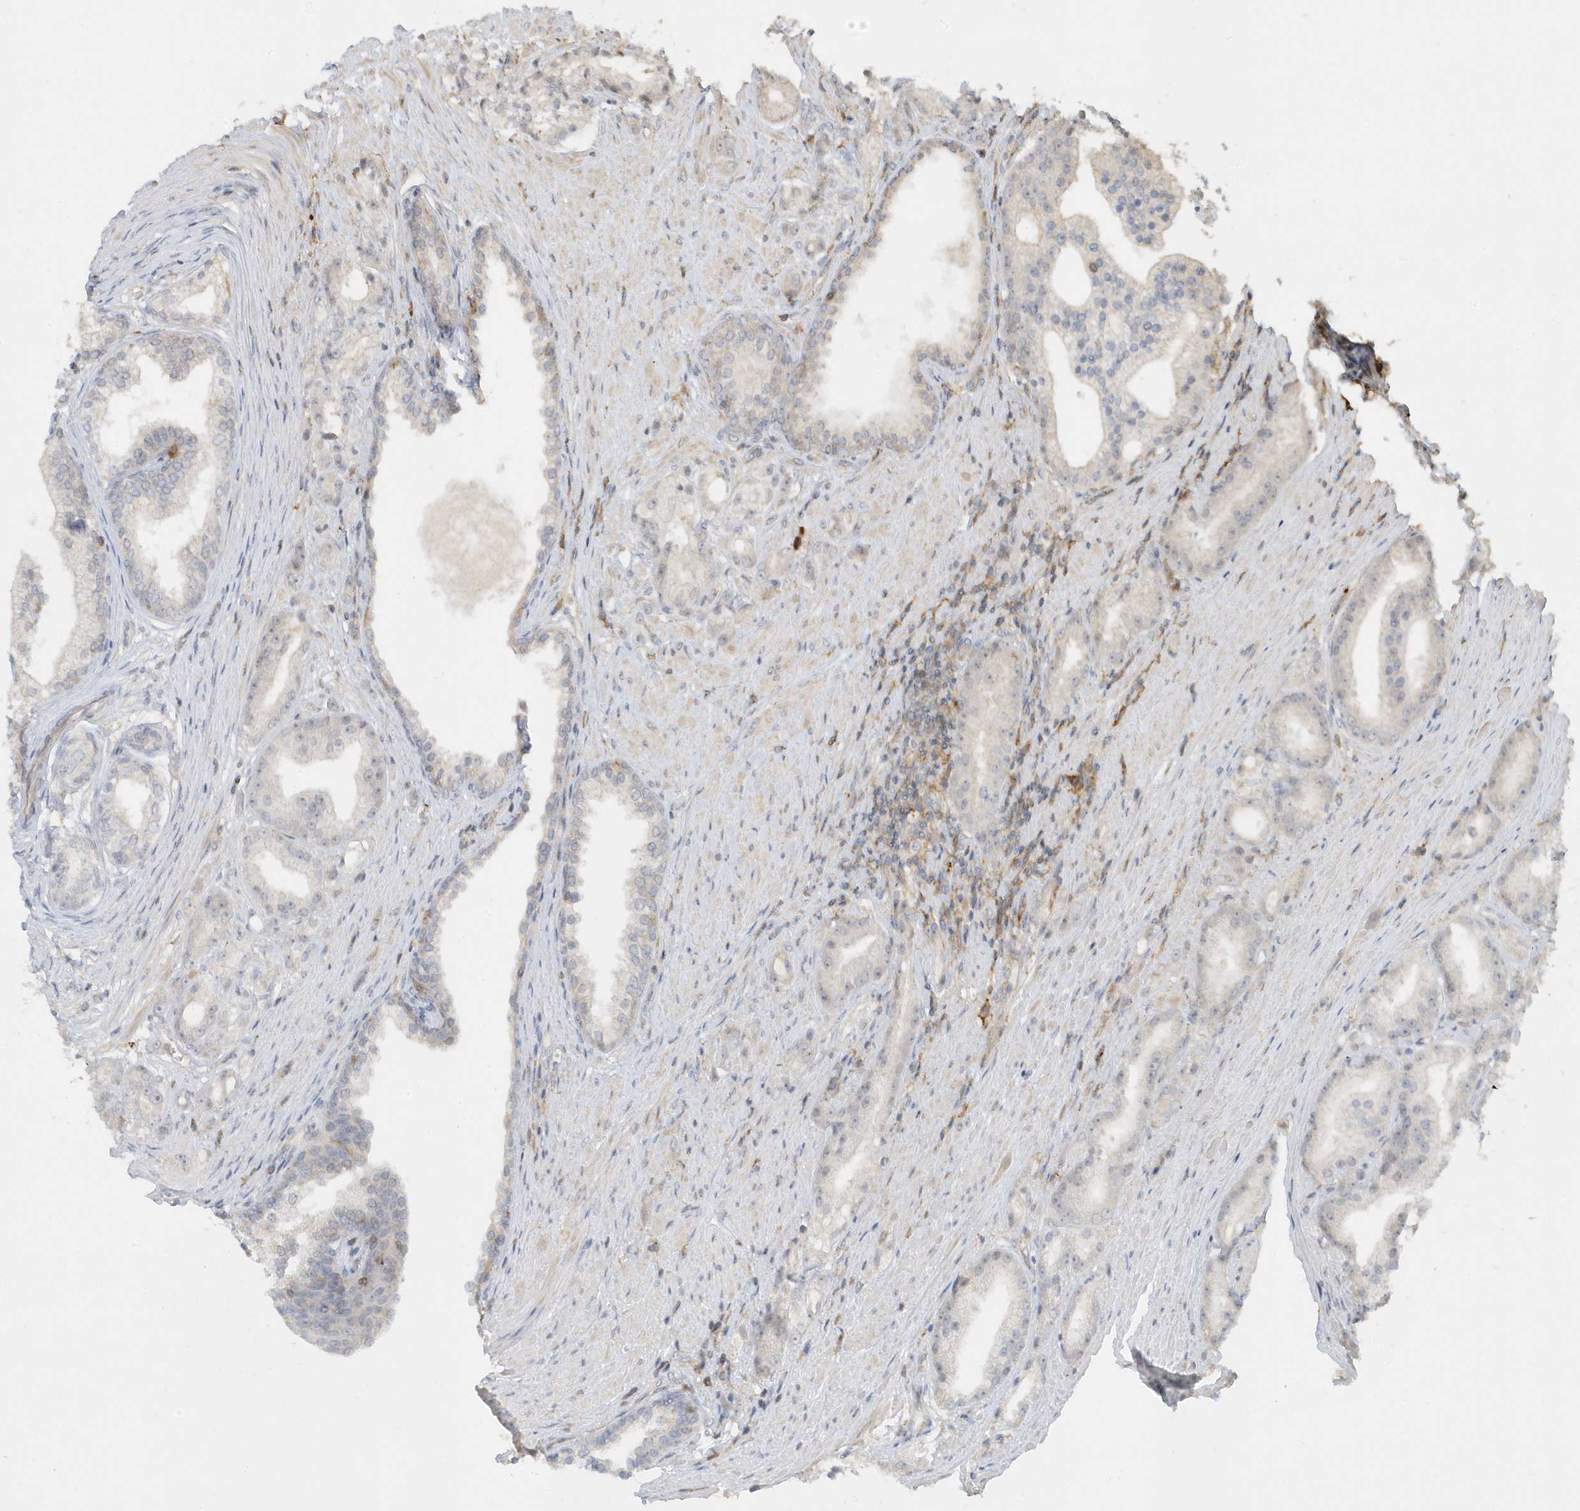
{"staining": {"intensity": "negative", "quantity": "none", "location": "none"}, "tissue": "prostate cancer", "cell_type": "Tumor cells", "image_type": "cancer", "snomed": [{"axis": "morphology", "description": "Adenocarcinoma, Low grade"}, {"axis": "topography", "description": "Prostate"}], "caption": "Photomicrograph shows no significant protein expression in tumor cells of prostate cancer (adenocarcinoma (low-grade)).", "gene": "ZBTB8A", "patient": {"sex": "male", "age": 67}}